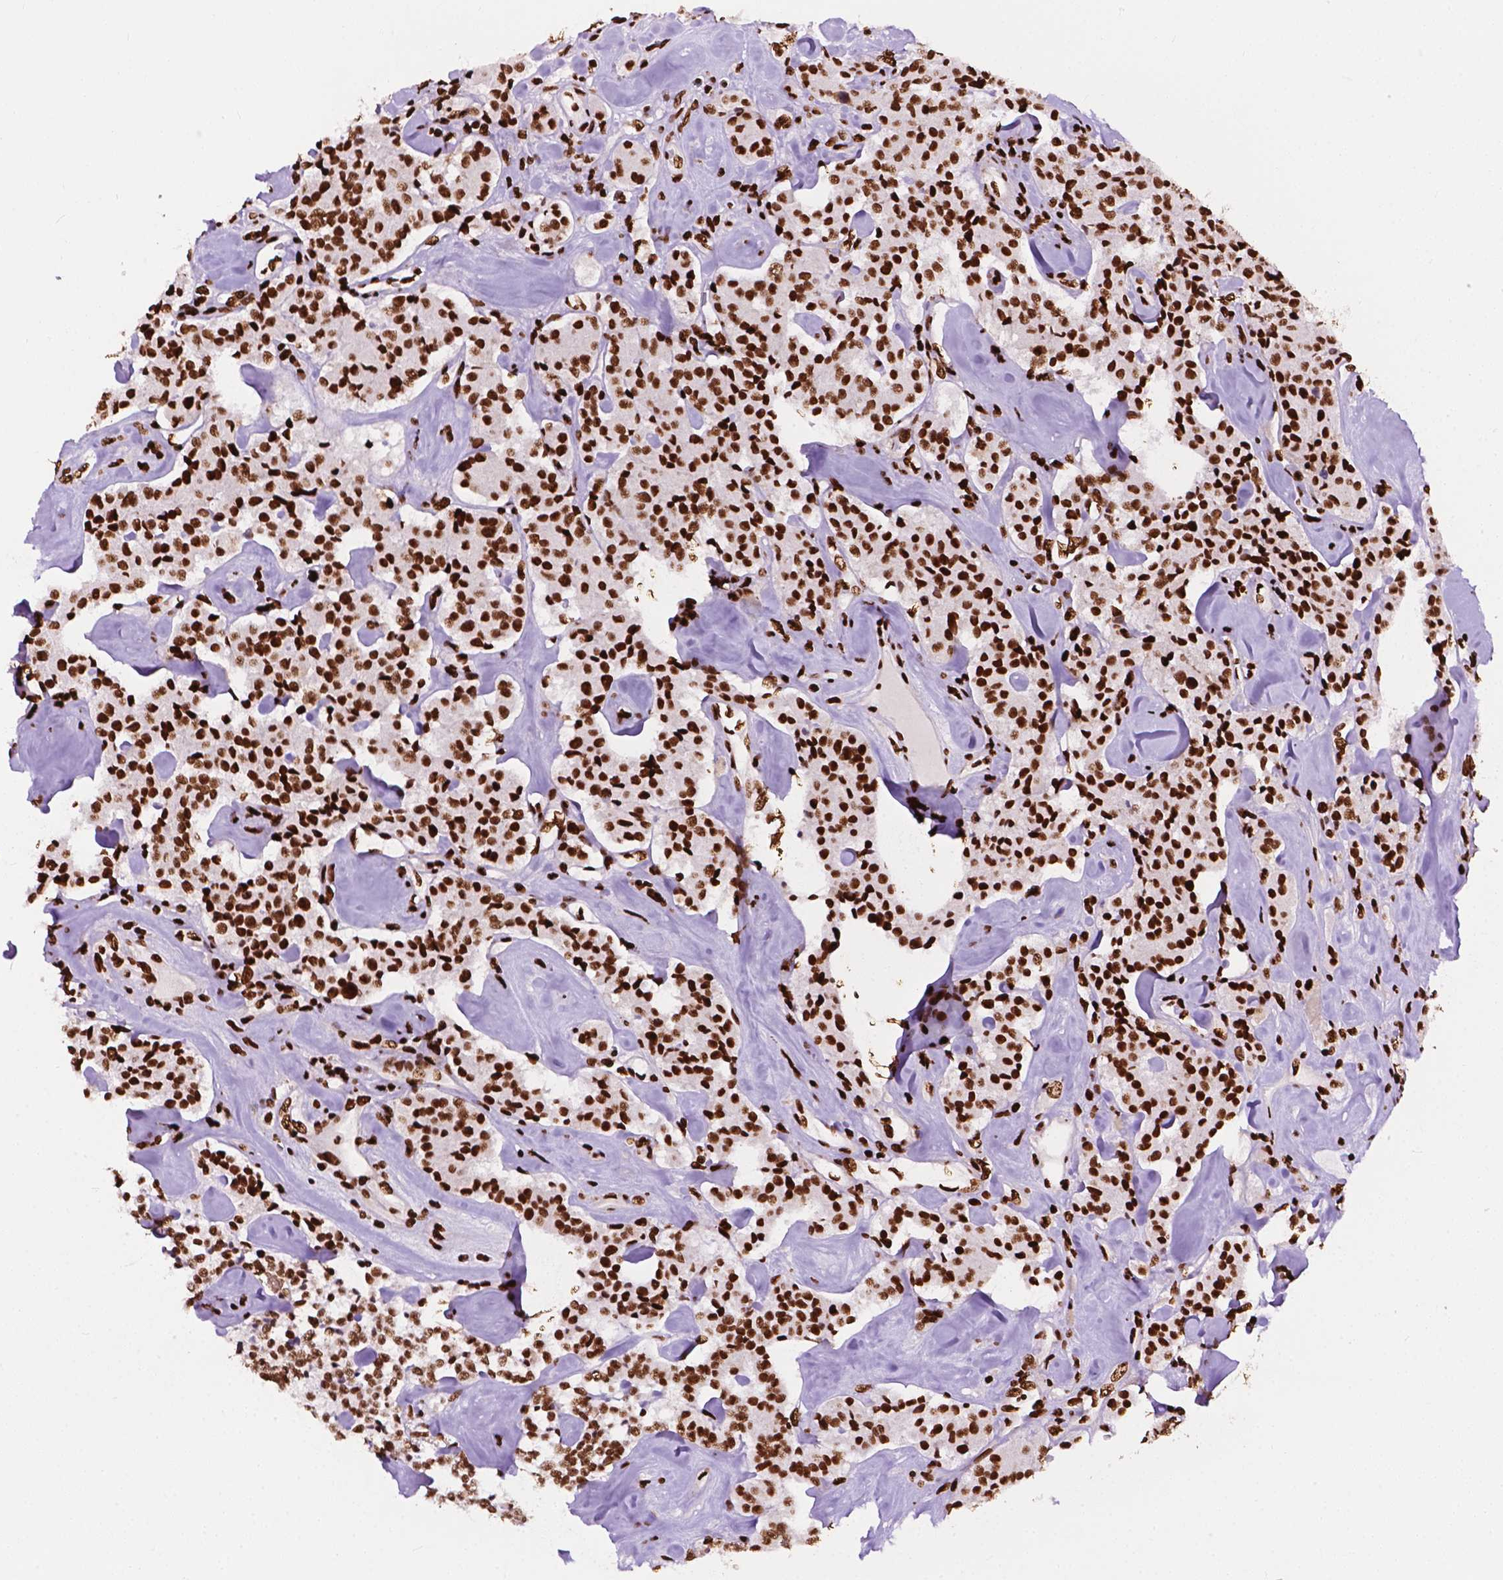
{"staining": {"intensity": "strong", "quantity": ">75%", "location": "nuclear"}, "tissue": "carcinoid", "cell_type": "Tumor cells", "image_type": "cancer", "snomed": [{"axis": "morphology", "description": "Carcinoid, malignant, NOS"}, {"axis": "topography", "description": "Pancreas"}], "caption": "DAB immunohistochemical staining of human malignant carcinoid shows strong nuclear protein positivity in about >75% of tumor cells. (DAB IHC with brightfield microscopy, high magnification).", "gene": "SMIM5", "patient": {"sex": "male", "age": 41}}